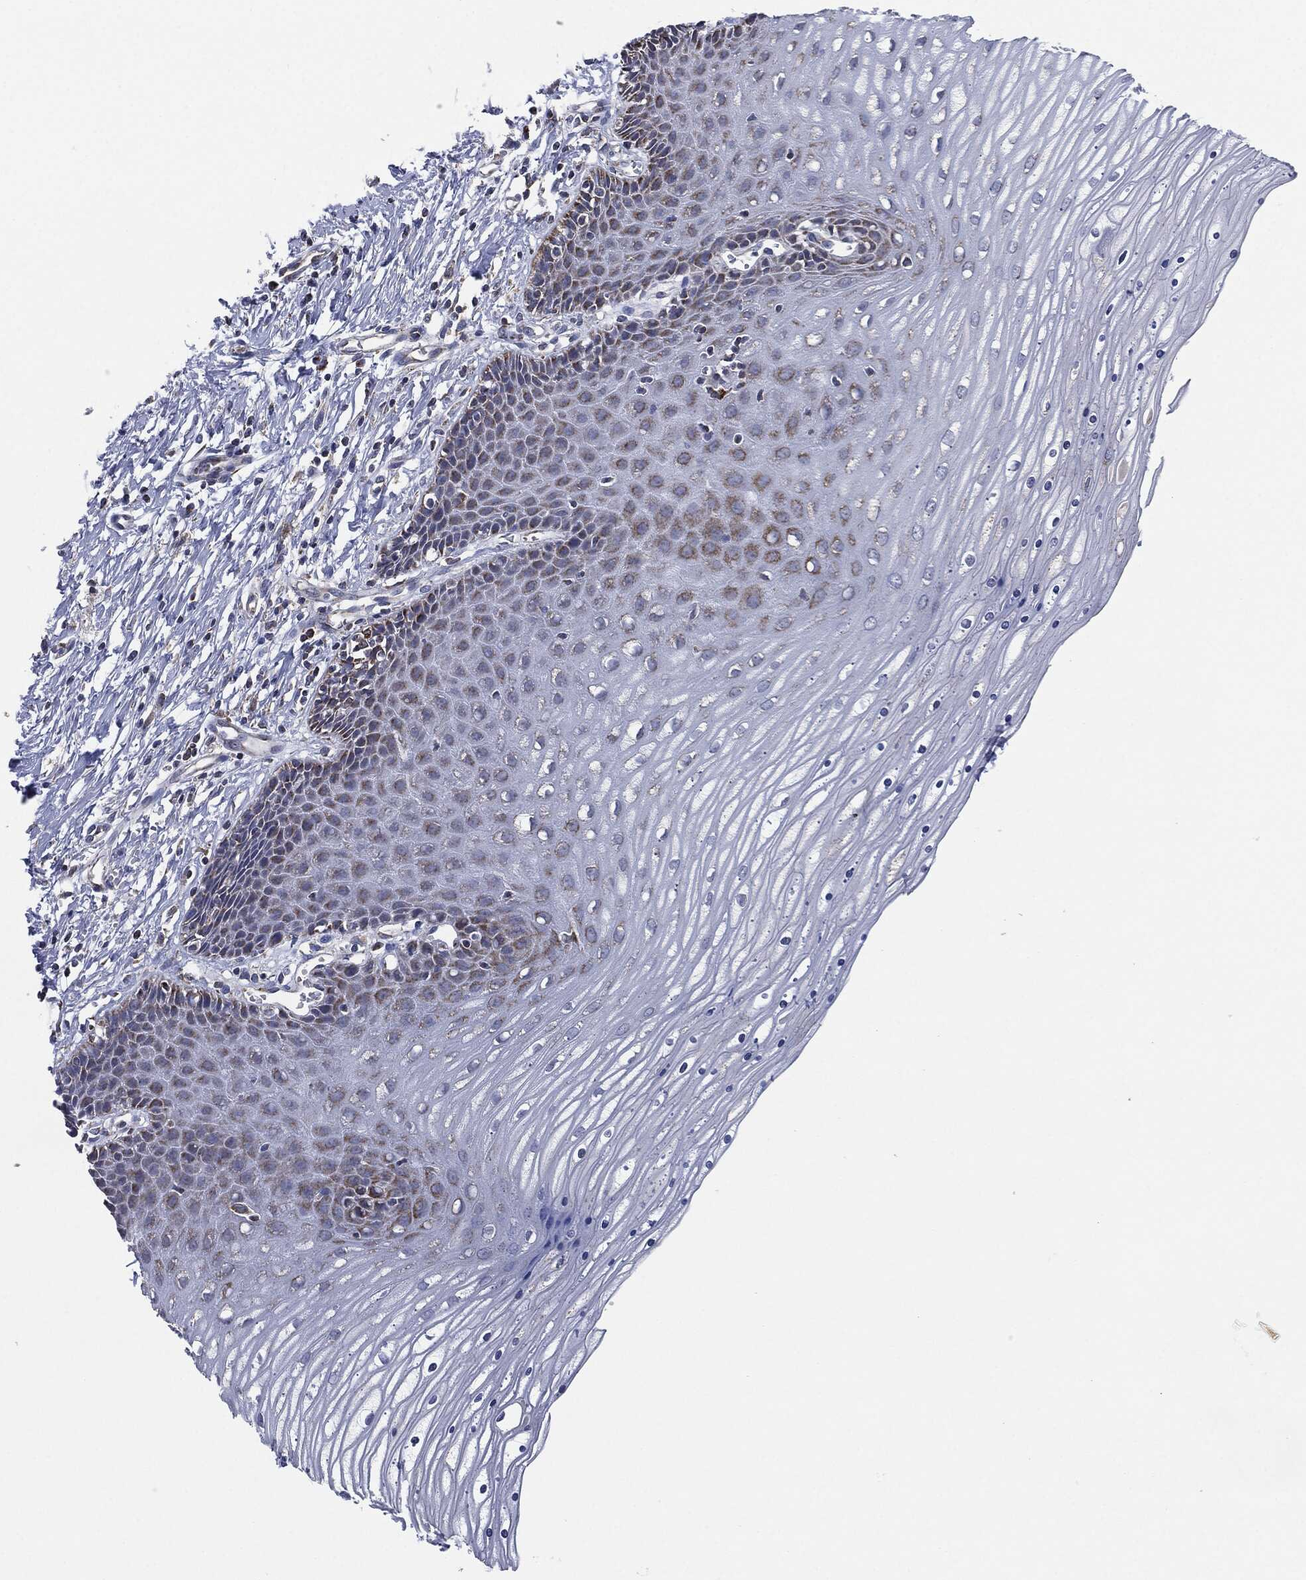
{"staining": {"intensity": "moderate", "quantity": "25%-75%", "location": "cytoplasmic/membranous"}, "tissue": "cervix", "cell_type": "Glandular cells", "image_type": "normal", "snomed": [{"axis": "morphology", "description": "Normal tissue, NOS"}, {"axis": "topography", "description": "Cervix"}], "caption": "Protein expression analysis of normal cervix shows moderate cytoplasmic/membranous positivity in approximately 25%-75% of glandular cells.", "gene": "NDUFV2", "patient": {"sex": "female", "age": 35}}